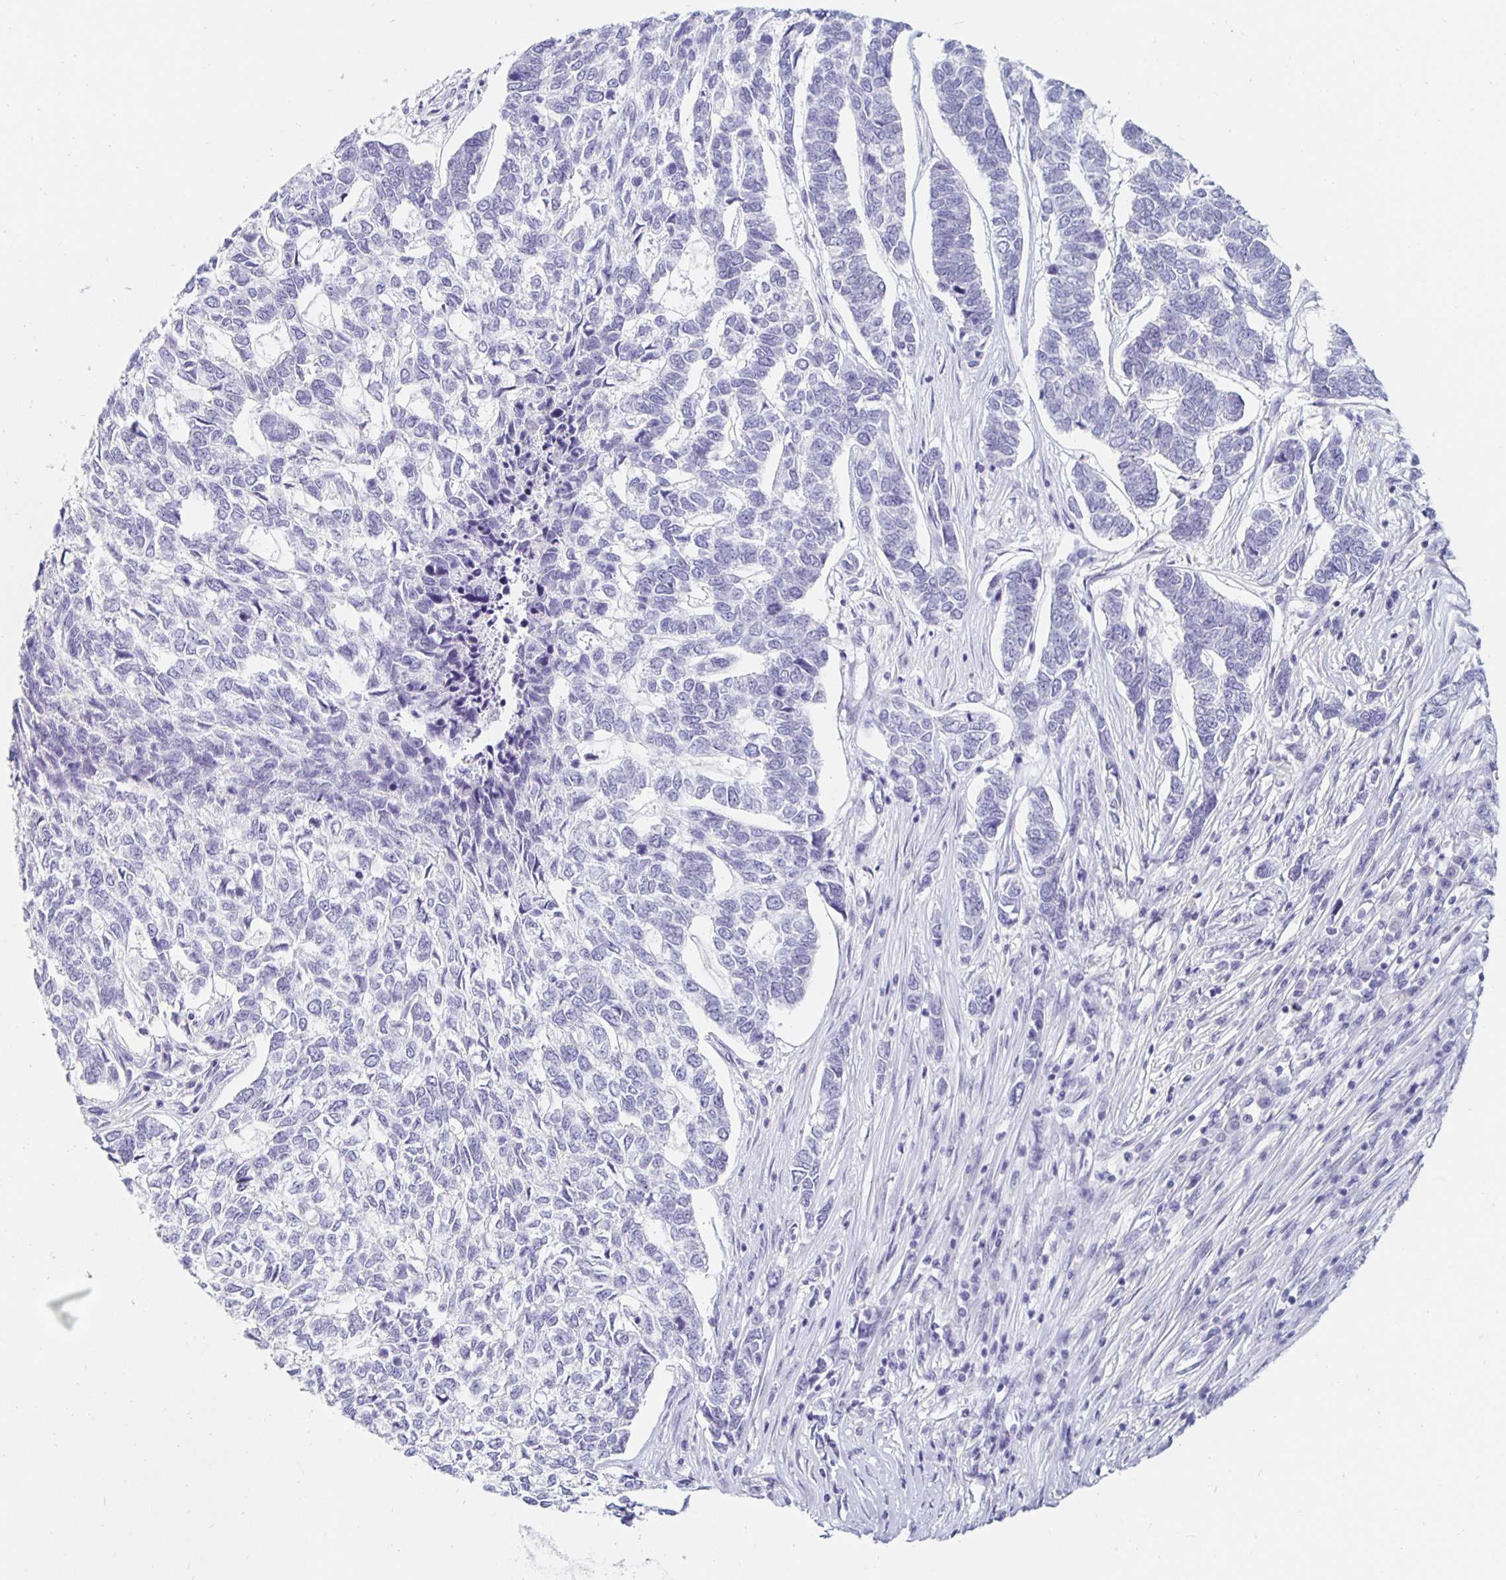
{"staining": {"intensity": "negative", "quantity": "none", "location": "none"}, "tissue": "skin cancer", "cell_type": "Tumor cells", "image_type": "cancer", "snomed": [{"axis": "morphology", "description": "Basal cell carcinoma"}, {"axis": "topography", "description": "Skin"}], "caption": "Immunohistochemical staining of human basal cell carcinoma (skin) reveals no significant expression in tumor cells.", "gene": "KCNQ2", "patient": {"sex": "female", "age": 65}}